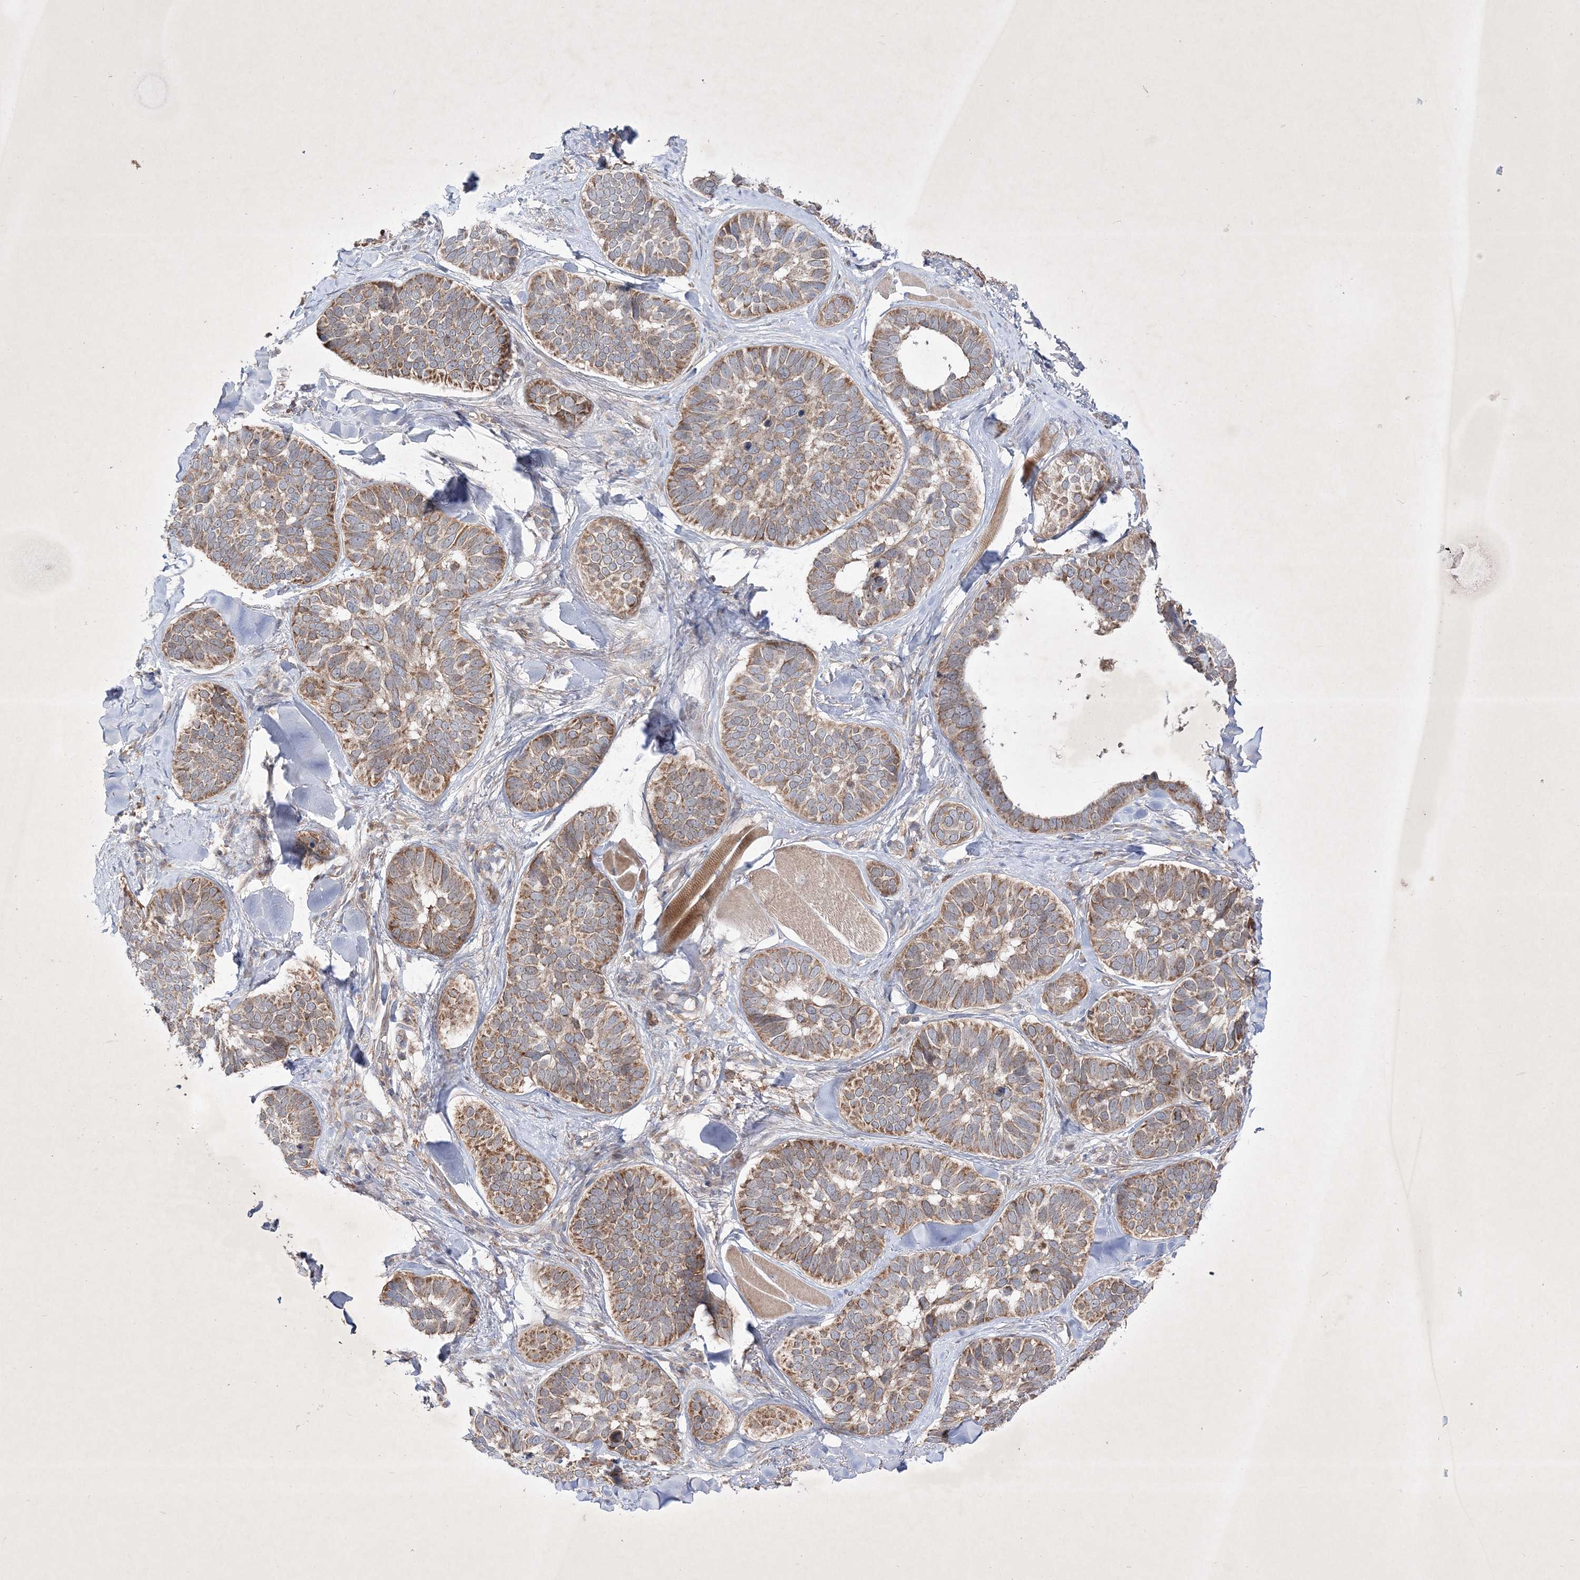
{"staining": {"intensity": "moderate", "quantity": ">75%", "location": "cytoplasmic/membranous"}, "tissue": "skin cancer", "cell_type": "Tumor cells", "image_type": "cancer", "snomed": [{"axis": "morphology", "description": "Basal cell carcinoma"}, {"axis": "topography", "description": "Skin"}], "caption": "Immunohistochemical staining of human skin cancer shows medium levels of moderate cytoplasmic/membranous staining in approximately >75% of tumor cells.", "gene": "OPA1", "patient": {"sex": "male", "age": 62}}